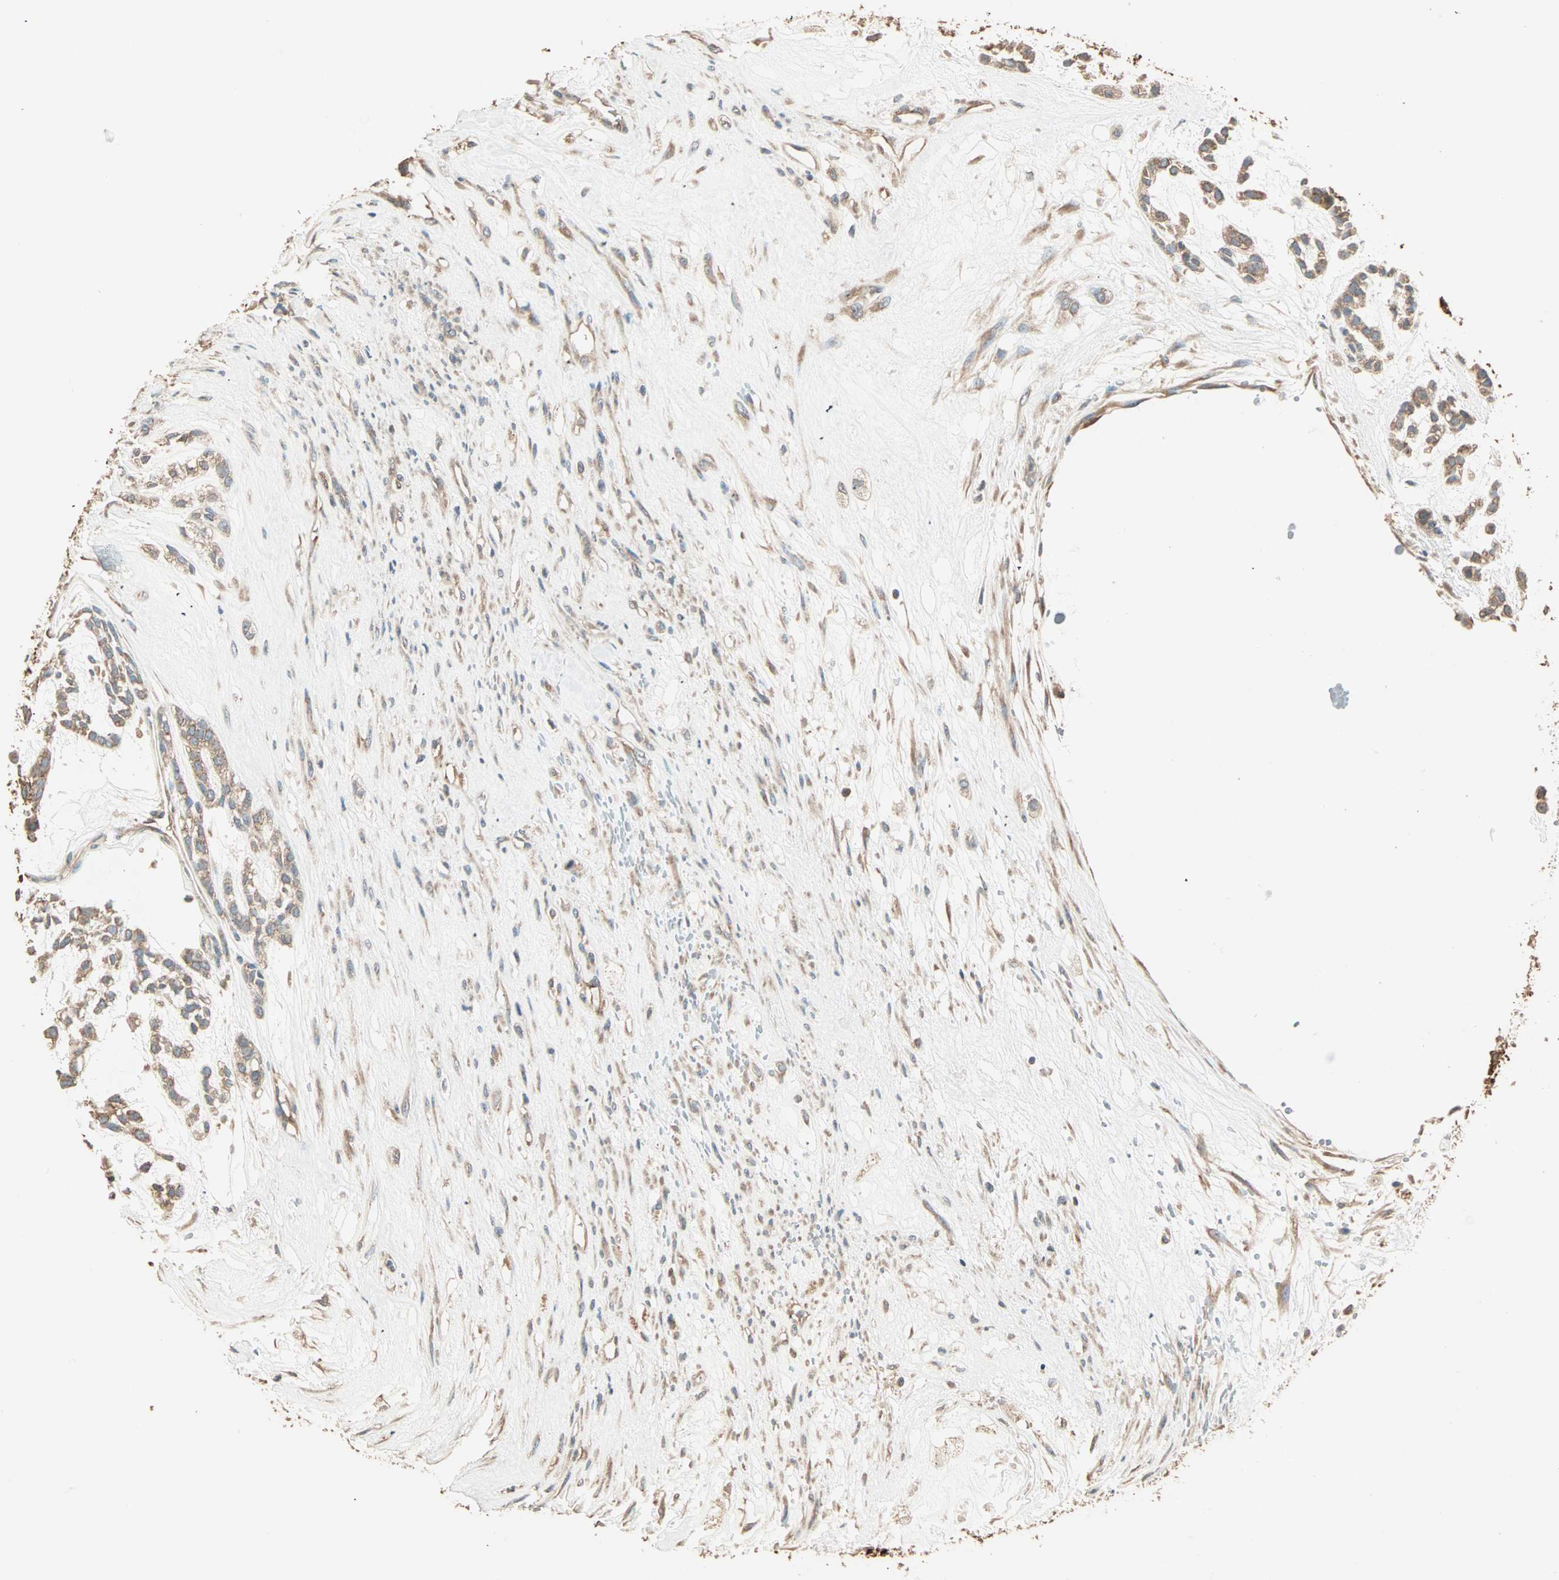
{"staining": {"intensity": "moderate", "quantity": ">75%", "location": "cytoplasmic/membranous"}, "tissue": "head and neck cancer", "cell_type": "Tumor cells", "image_type": "cancer", "snomed": [{"axis": "morphology", "description": "Adenocarcinoma, NOS"}, {"axis": "morphology", "description": "Adenoma, NOS"}, {"axis": "topography", "description": "Head-Neck"}], "caption": "Immunohistochemistry staining of head and neck cancer, which demonstrates medium levels of moderate cytoplasmic/membranous positivity in about >75% of tumor cells indicating moderate cytoplasmic/membranous protein positivity. The staining was performed using DAB (brown) for protein detection and nuclei were counterstained in hematoxylin (blue).", "gene": "EIF4G2", "patient": {"sex": "female", "age": 55}}